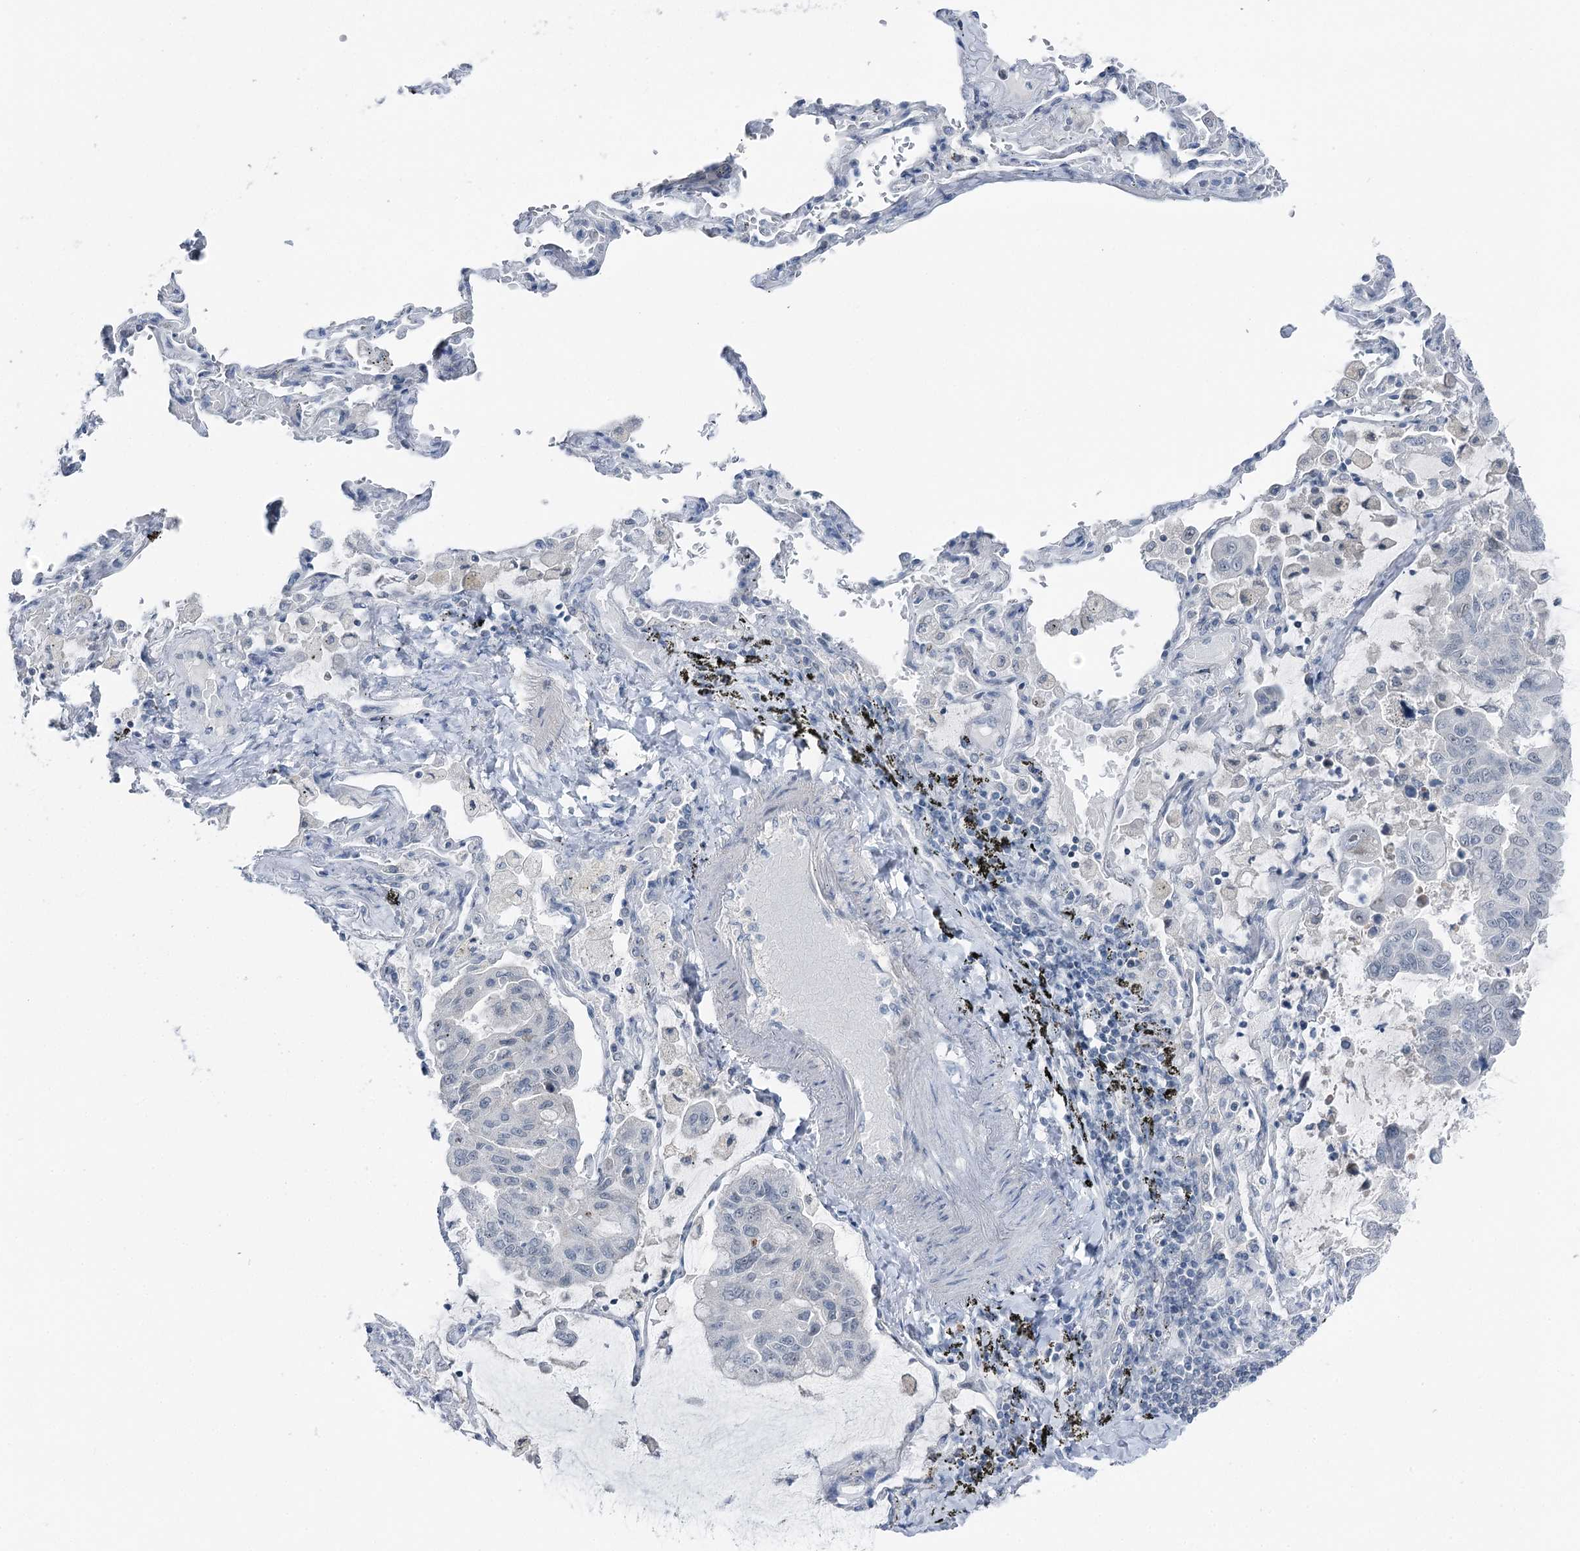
{"staining": {"intensity": "negative", "quantity": "none", "location": "none"}, "tissue": "lung cancer", "cell_type": "Tumor cells", "image_type": "cancer", "snomed": [{"axis": "morphology", "description": "Adenocarcinoma, NOS"}, {"axis": "topography", "description": "Lung"}], "caption": "IHC histopathology image of human adenocarcinoma (lung) stained for a protein (brown), which demonstrates no positivity in tumor cells.", "gene": "STEEP1", "patient": {"sex": "male", "age": 64}}